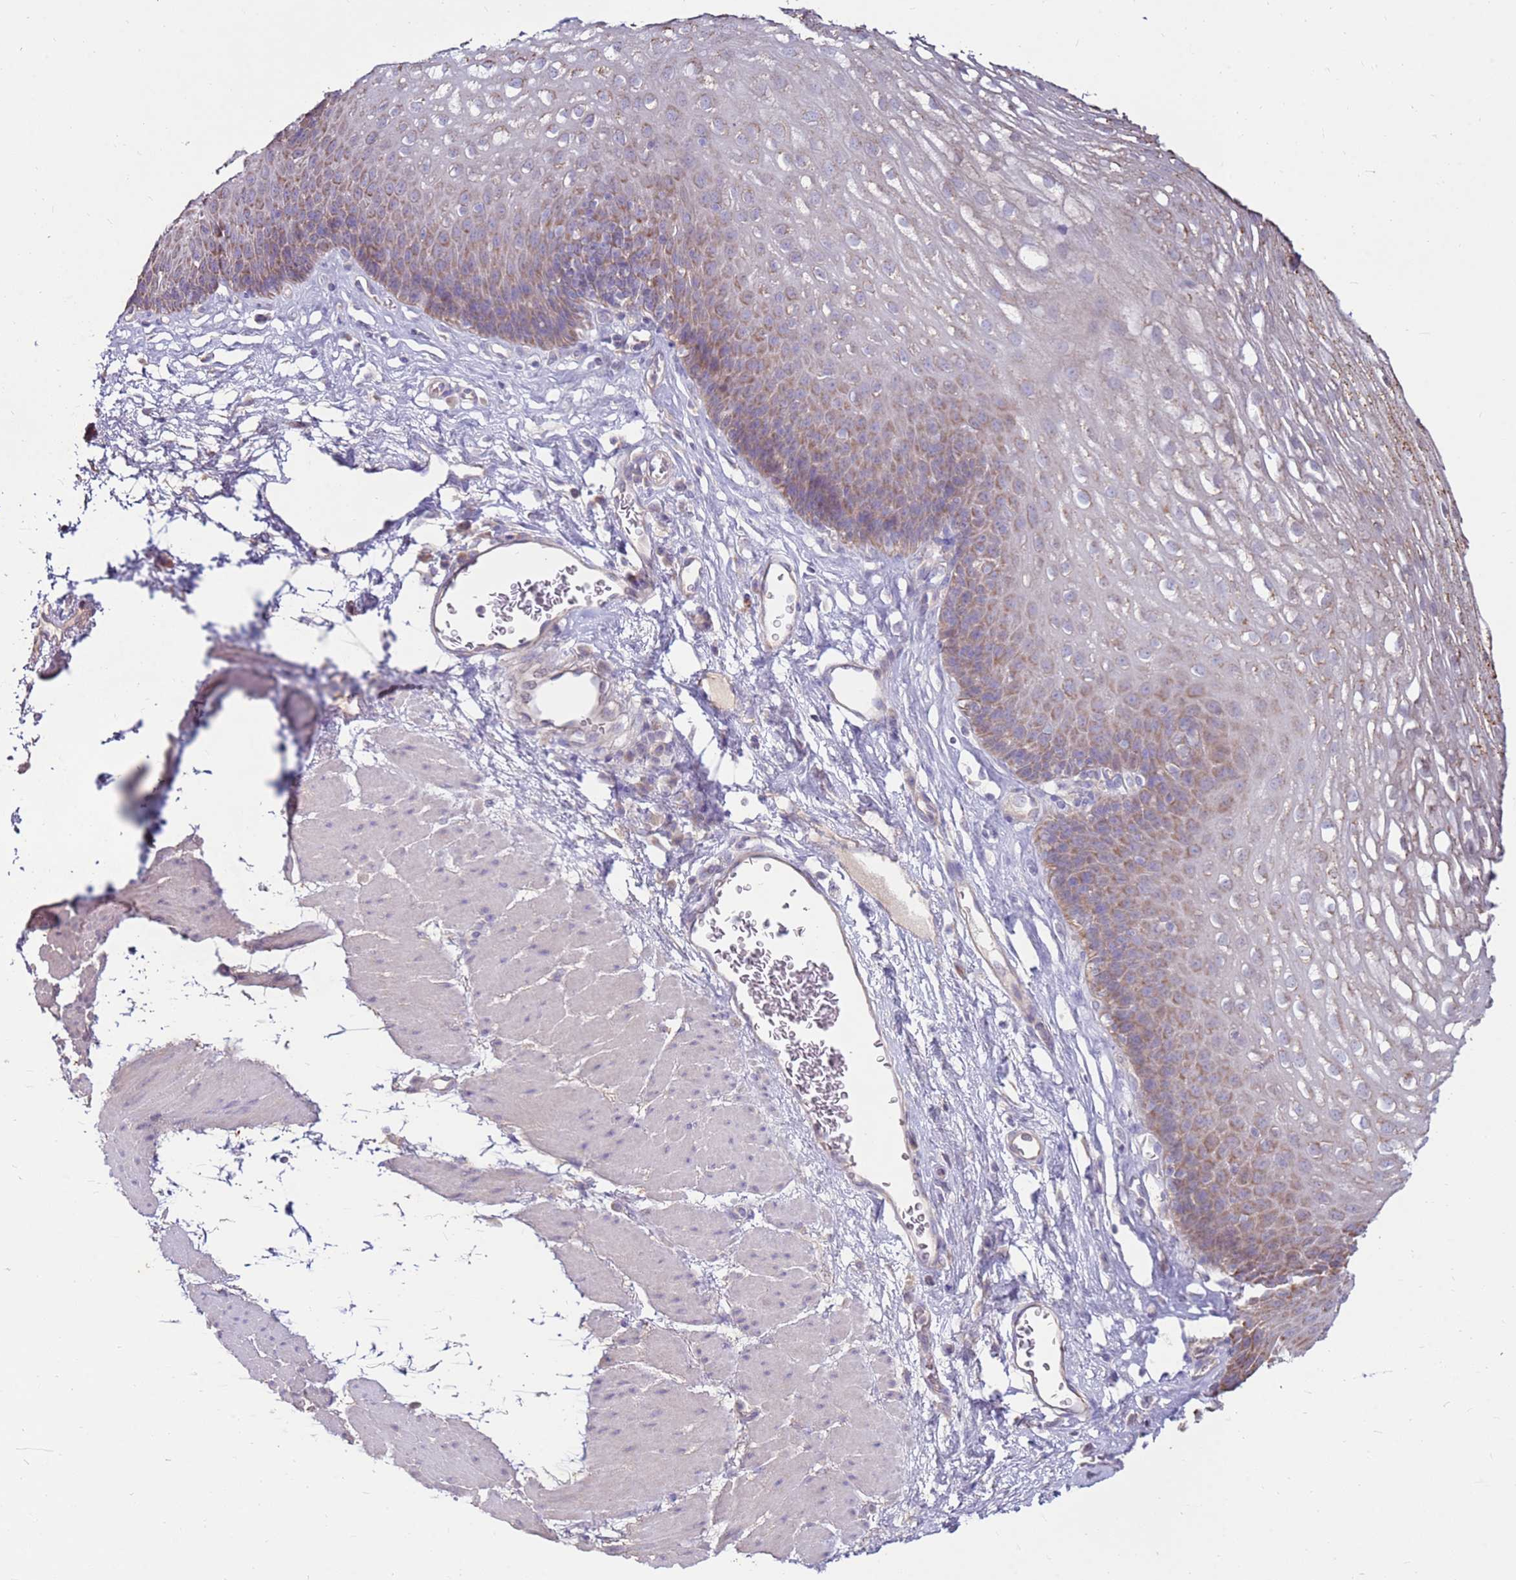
{"staining": {"intensity": "weak", "quantity": "25%-75%", "location": "cytoplasmic/membranous"}, "tissue": "esophagus", "cell_type": "Squamous epithelial cells", "image_type": "normal", "snomed": [{"axis": "morphology", "description": "Normal tissue, NOS"}, {"axis": "topography", "description": "Esophagus"}], "caption": "Immunohistochemistry (IHC) (DAB) staining of unremarkable human esophagus exhibits weak cytoplasmic/membranous protein positivity in about 25%-75% of squamous epithelial cells.", "gene": "SLC44A4", "patient": {"sex": "female", "age": 66}}